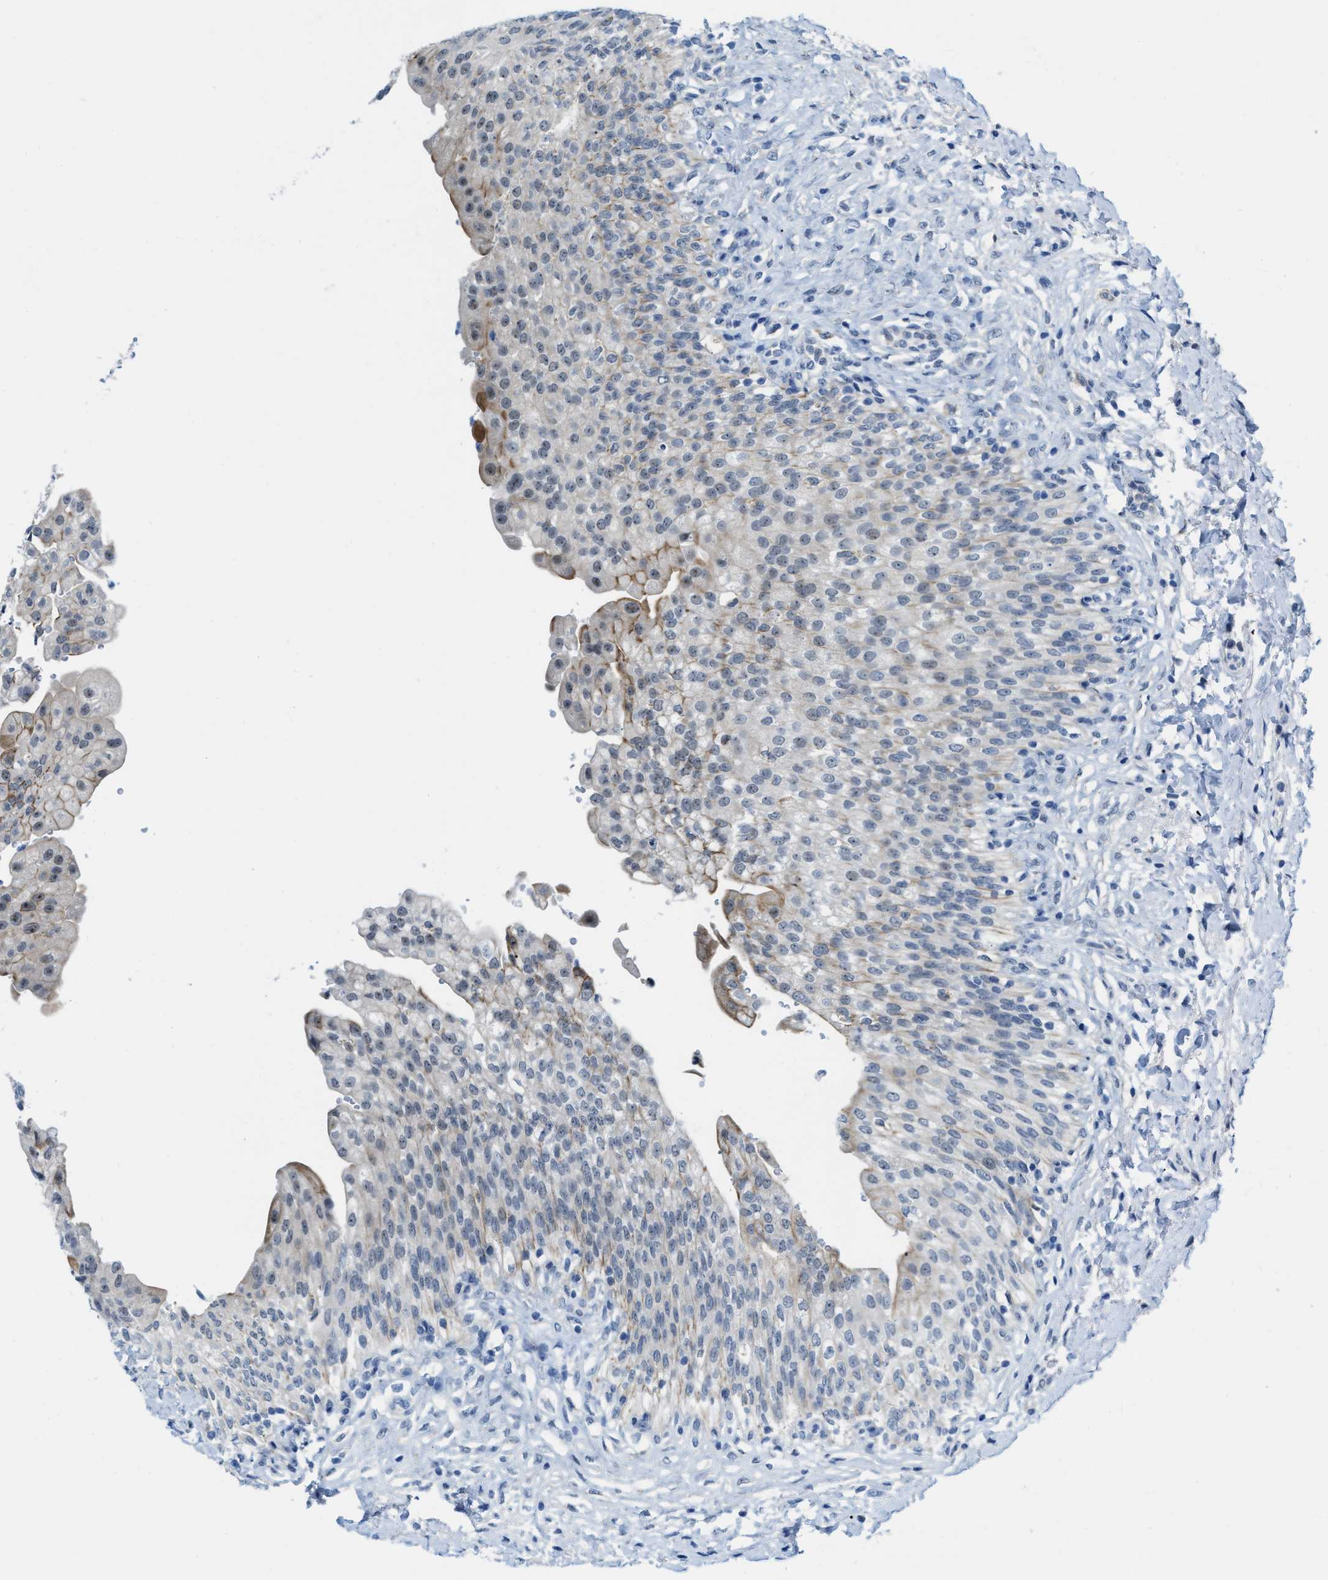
{"staining": {"intensity": "weak", "quantity": "<25%", "location": "cytoplasmic/membranous,nuclear"}, "tissue": "urinary bladder", "cell_type": "Urothelial cells", "image_type": "normal", "snomed": [{"axis": "morphology", "description": "Urothelial carcinoma, High grade"}, {"axis": "topography", "description": "Urinary bladder"}], "caption": "Immunohistochemistry (IHC) of benign urinary bladder shows no staining in urothelial cells.", "gene": "PHRF1", "patient": {"sex": "male", "age": 46}}